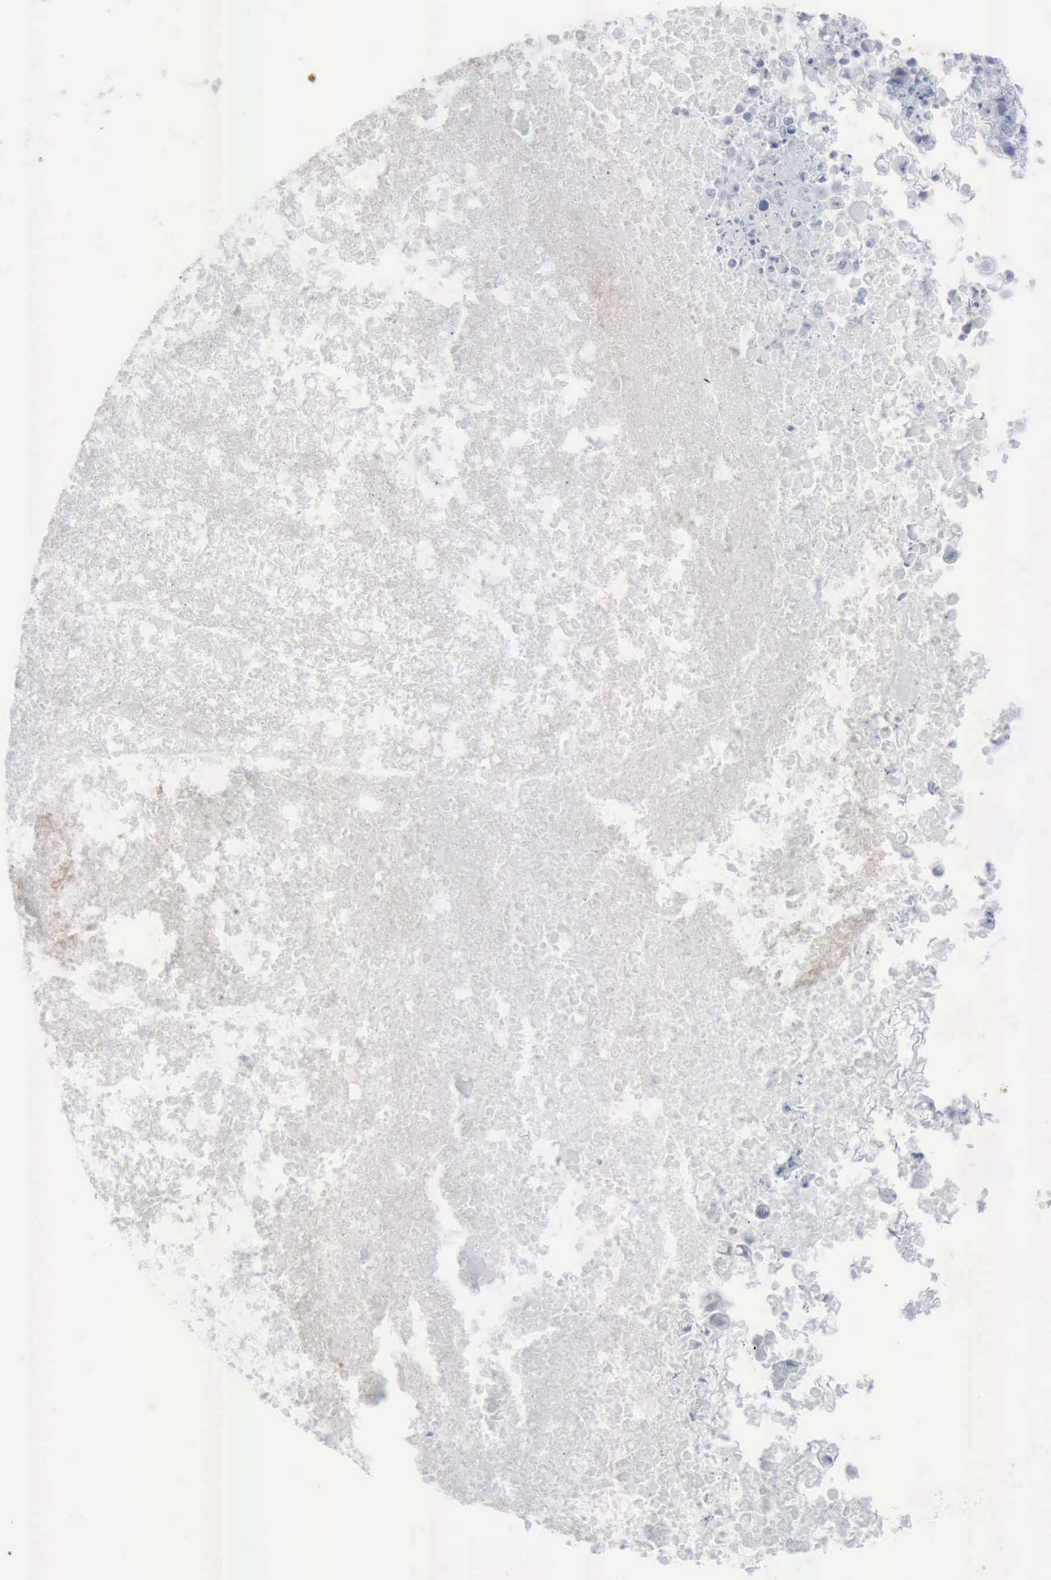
{"staining": {"intensity": "negative", "quantity": "none", "location": "none"}, "tissue": "ovarian cancer", "cell_type": "Tumor cells", "image_type": "cancer", "snomed": [{"axis": "morphology", "description": "Cystadenocarcinoma, mucinous, NOS"}, {"axis": "topography", "description": "Ovary"}], "caption": "An image of ovarian cancer (mucinous cystadenocarcinoma) stained for a protein exhibits no brown staining in tumor cells. (DAB (3,3'-diaminobenzidine) immunohistochemistry visualized using brightfield microscopy, high magnification).", "gene": "GLA", "patient": {"sex": "female", "age": 37}}